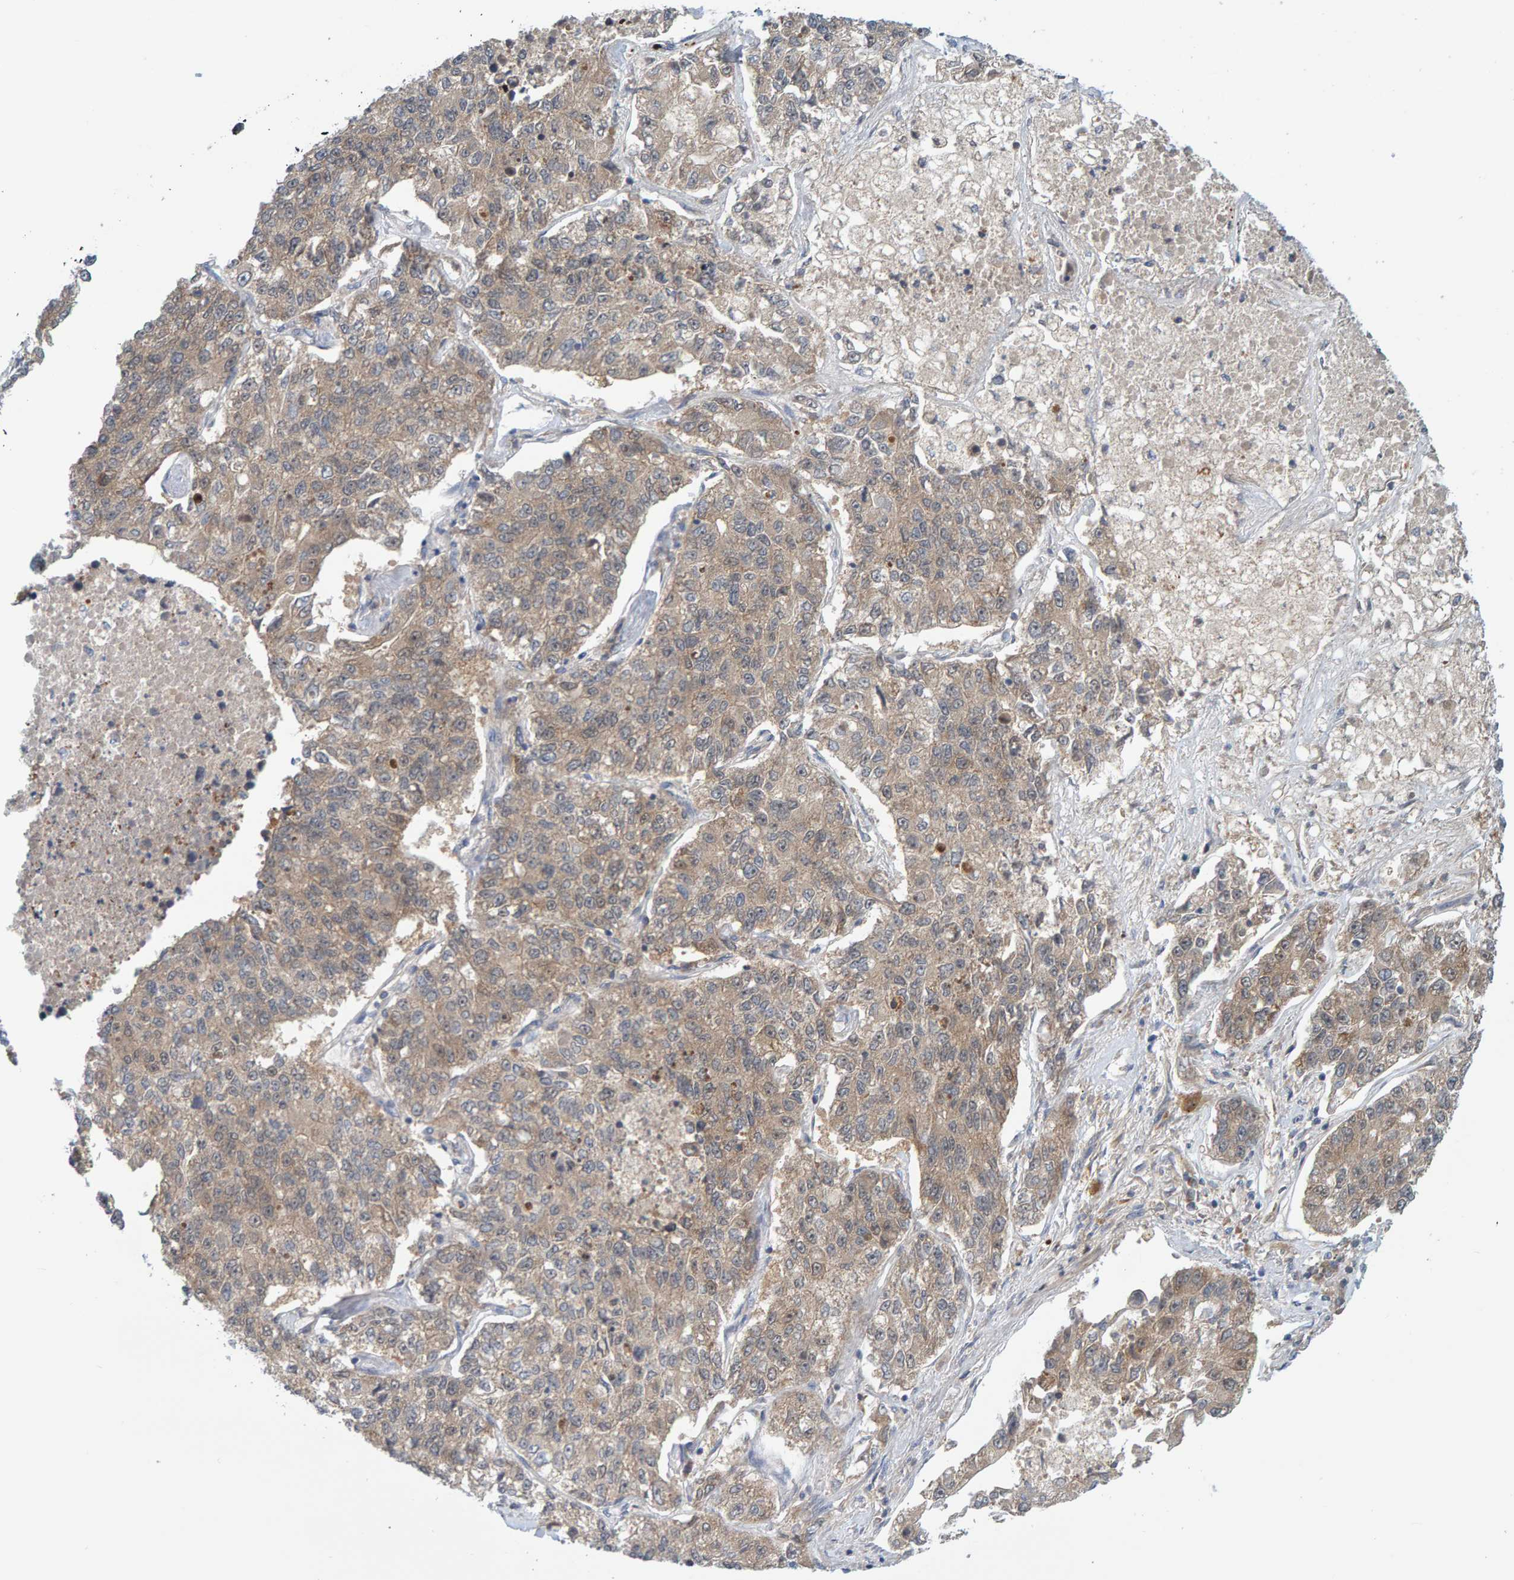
{"staining": {"intensity": "weak", "quantity": ">75%", "location": "cytoplasmic/membranous"}, "tissue": "lung cancer", "cell_type": "Tumor cells", "image_type": "cancer", "snomed": [{"axis": "morphology", "description": "Adenocarcinoma, NOS"}, {"axis": "topography", "description": "Lung"}], "caption": "Adenocarcinoma (lung) stained with a brown dye exhibits weak cytoplasmic/membranous positive staining in approximately >75% of tumor cells.", "gene": "TATDN1", "patient": {"sex": "male", "age": 49}}